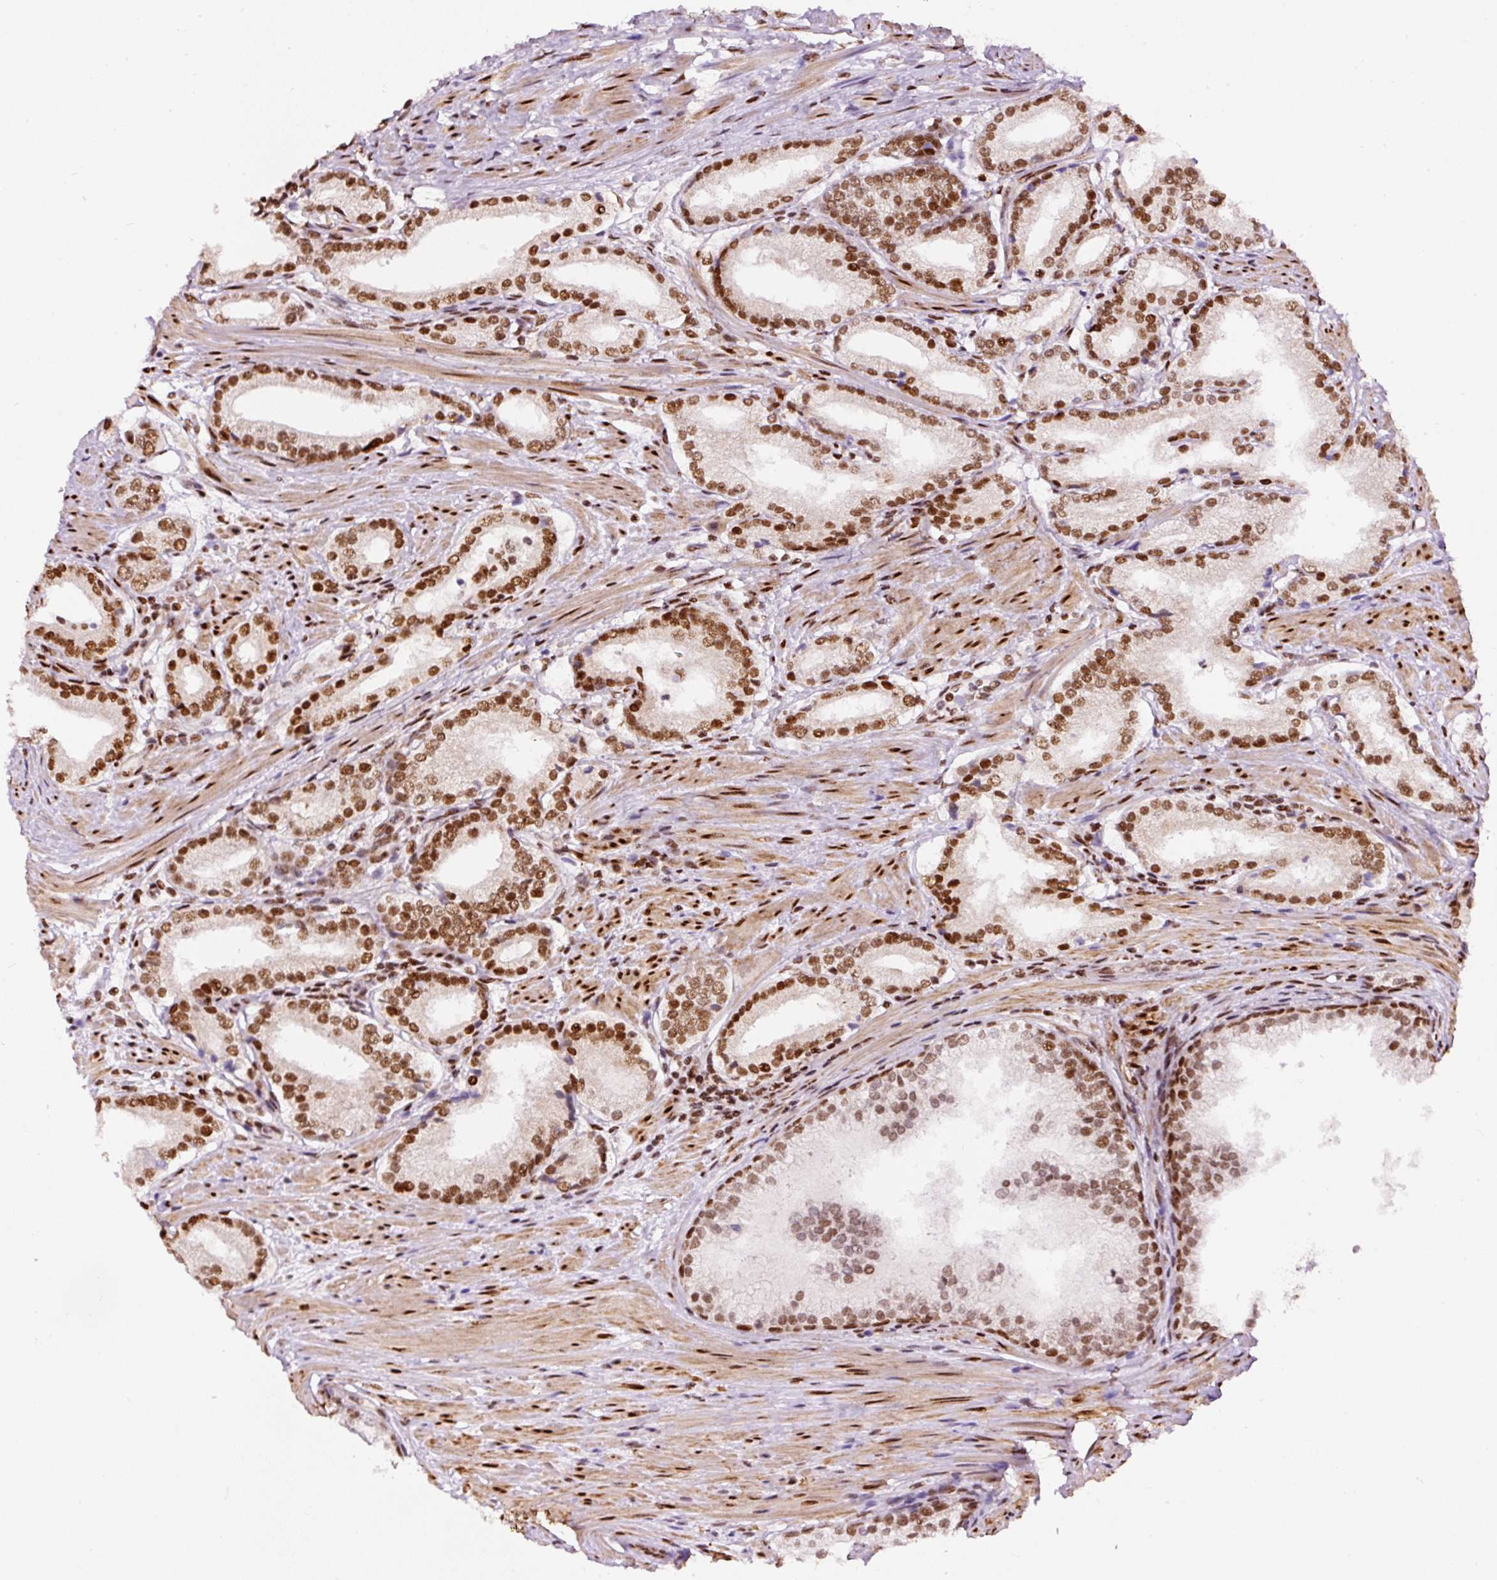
{"staining": {"intensity": "strong", "quantity": ">75%", "location": "nuclear"}, "tissue": "prostate cancer", "cell_type": "Tumor cells", "image_type": "cancer", "snomed": [{"axis": "morphology", "description": "Adenocarcinoma, Low grade"}, {"axis": "topography", "description": "Prostate"}], "caption": "This photomicrograph exhibits immunohistochemistry (IHC) staining of human prostate cancer (adenocarcinoma (low-grade)), with high strong nuclear positivity in approximately >75% of tumor cells.", "gene": "HNRNPC", "patient": {"sex": "male", "age": 58}}